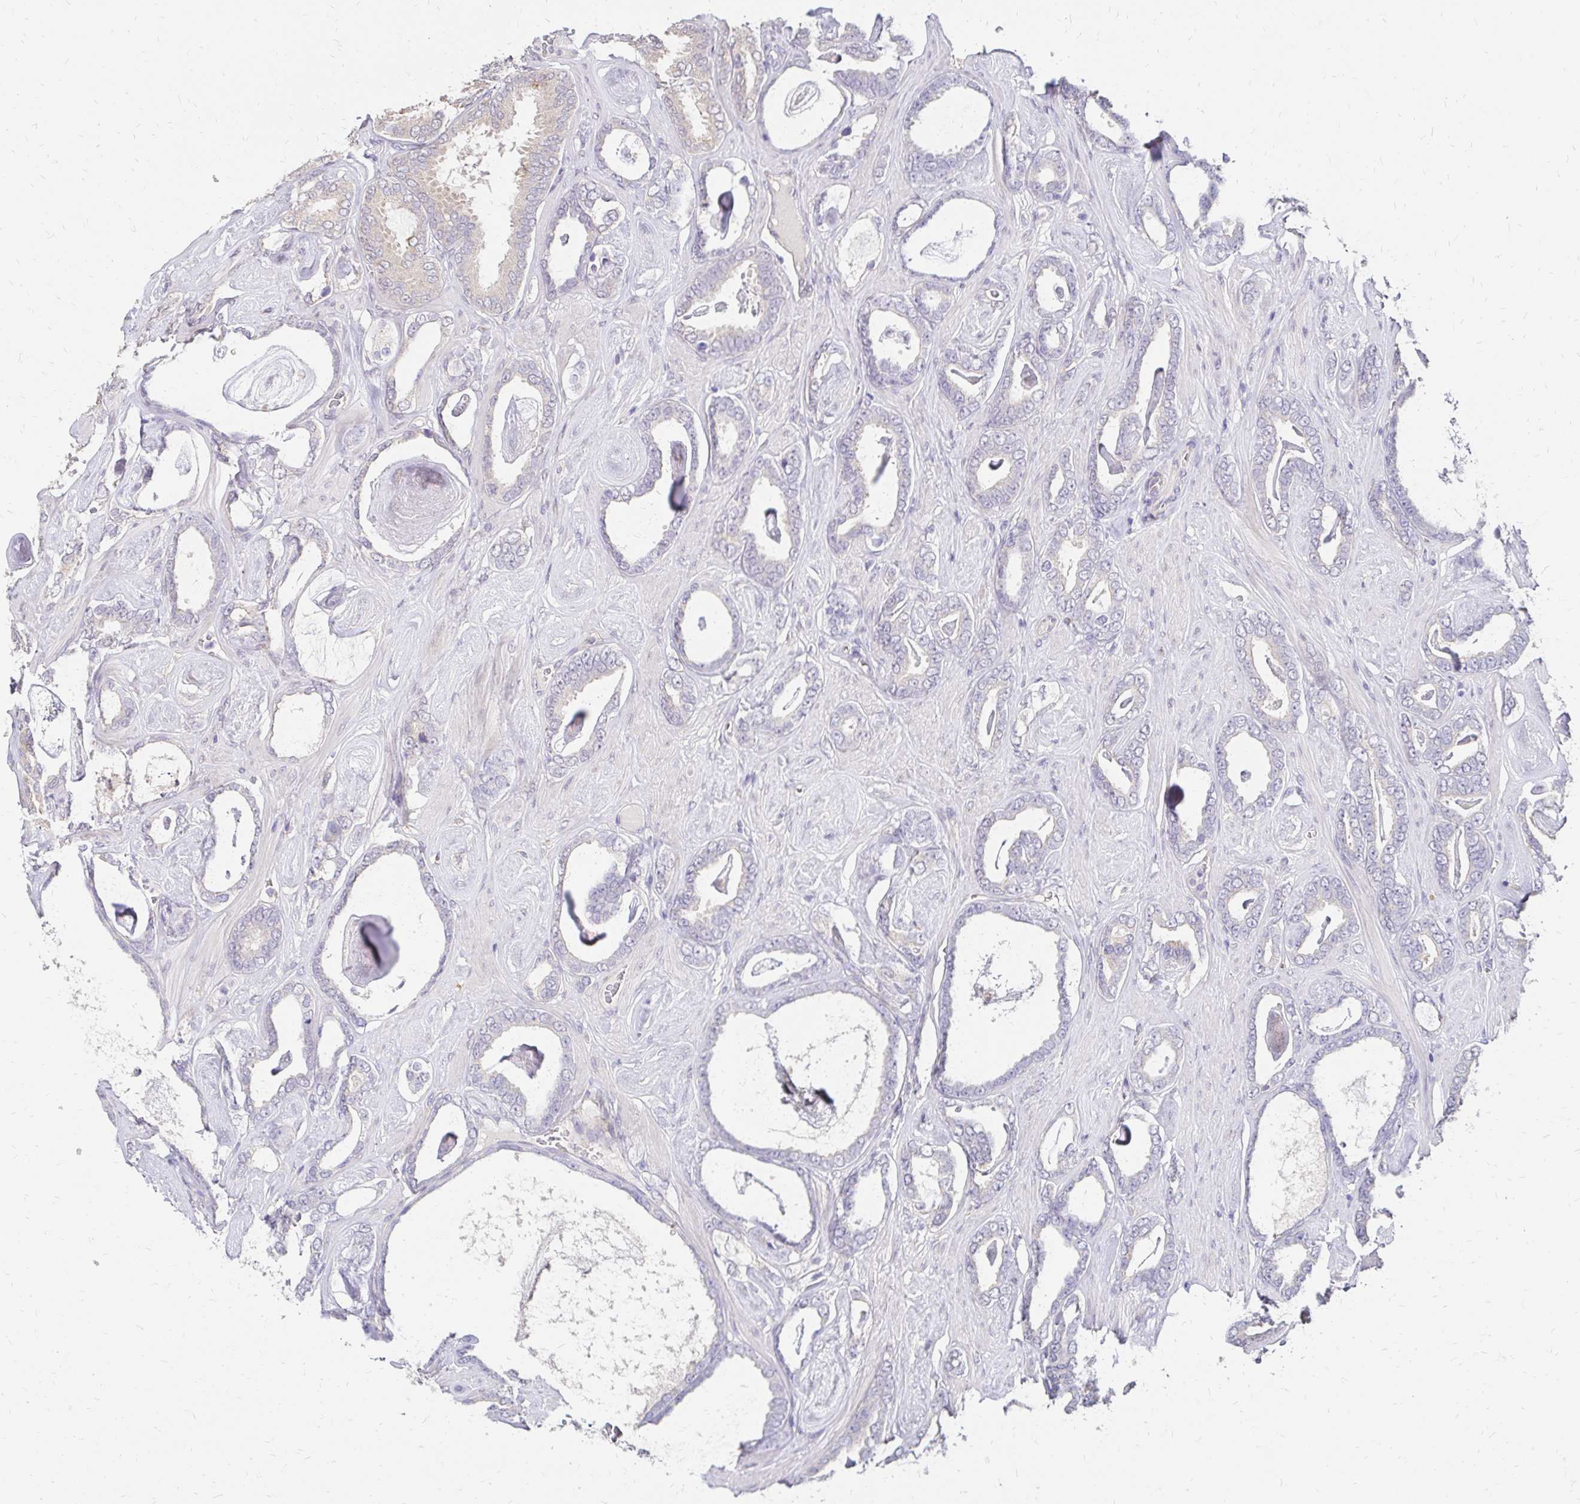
{"staining": {"intensity": "negative", "quantity": "none", "location": "none"}, "tissue": "prostate cancer", "cell_type": "Tumor cells", "image_type": "cancer", "snomed": [{"axis": "morphology", "description": "Adenocarcinoma, High grade"}, {"axis": "topography", "description": "Prostate"}], "caption": "IHC photomicrograph of prostate high-grade adenocarcinoma stained for a protein (brown), which exhibits no positivity in tumor cells. (Brightfield microscopy of DAB immunohistochemistry (IHC) at high magnification).", "gene": "PRIMA1", "patient": {"sex": "male", "age": 63}}